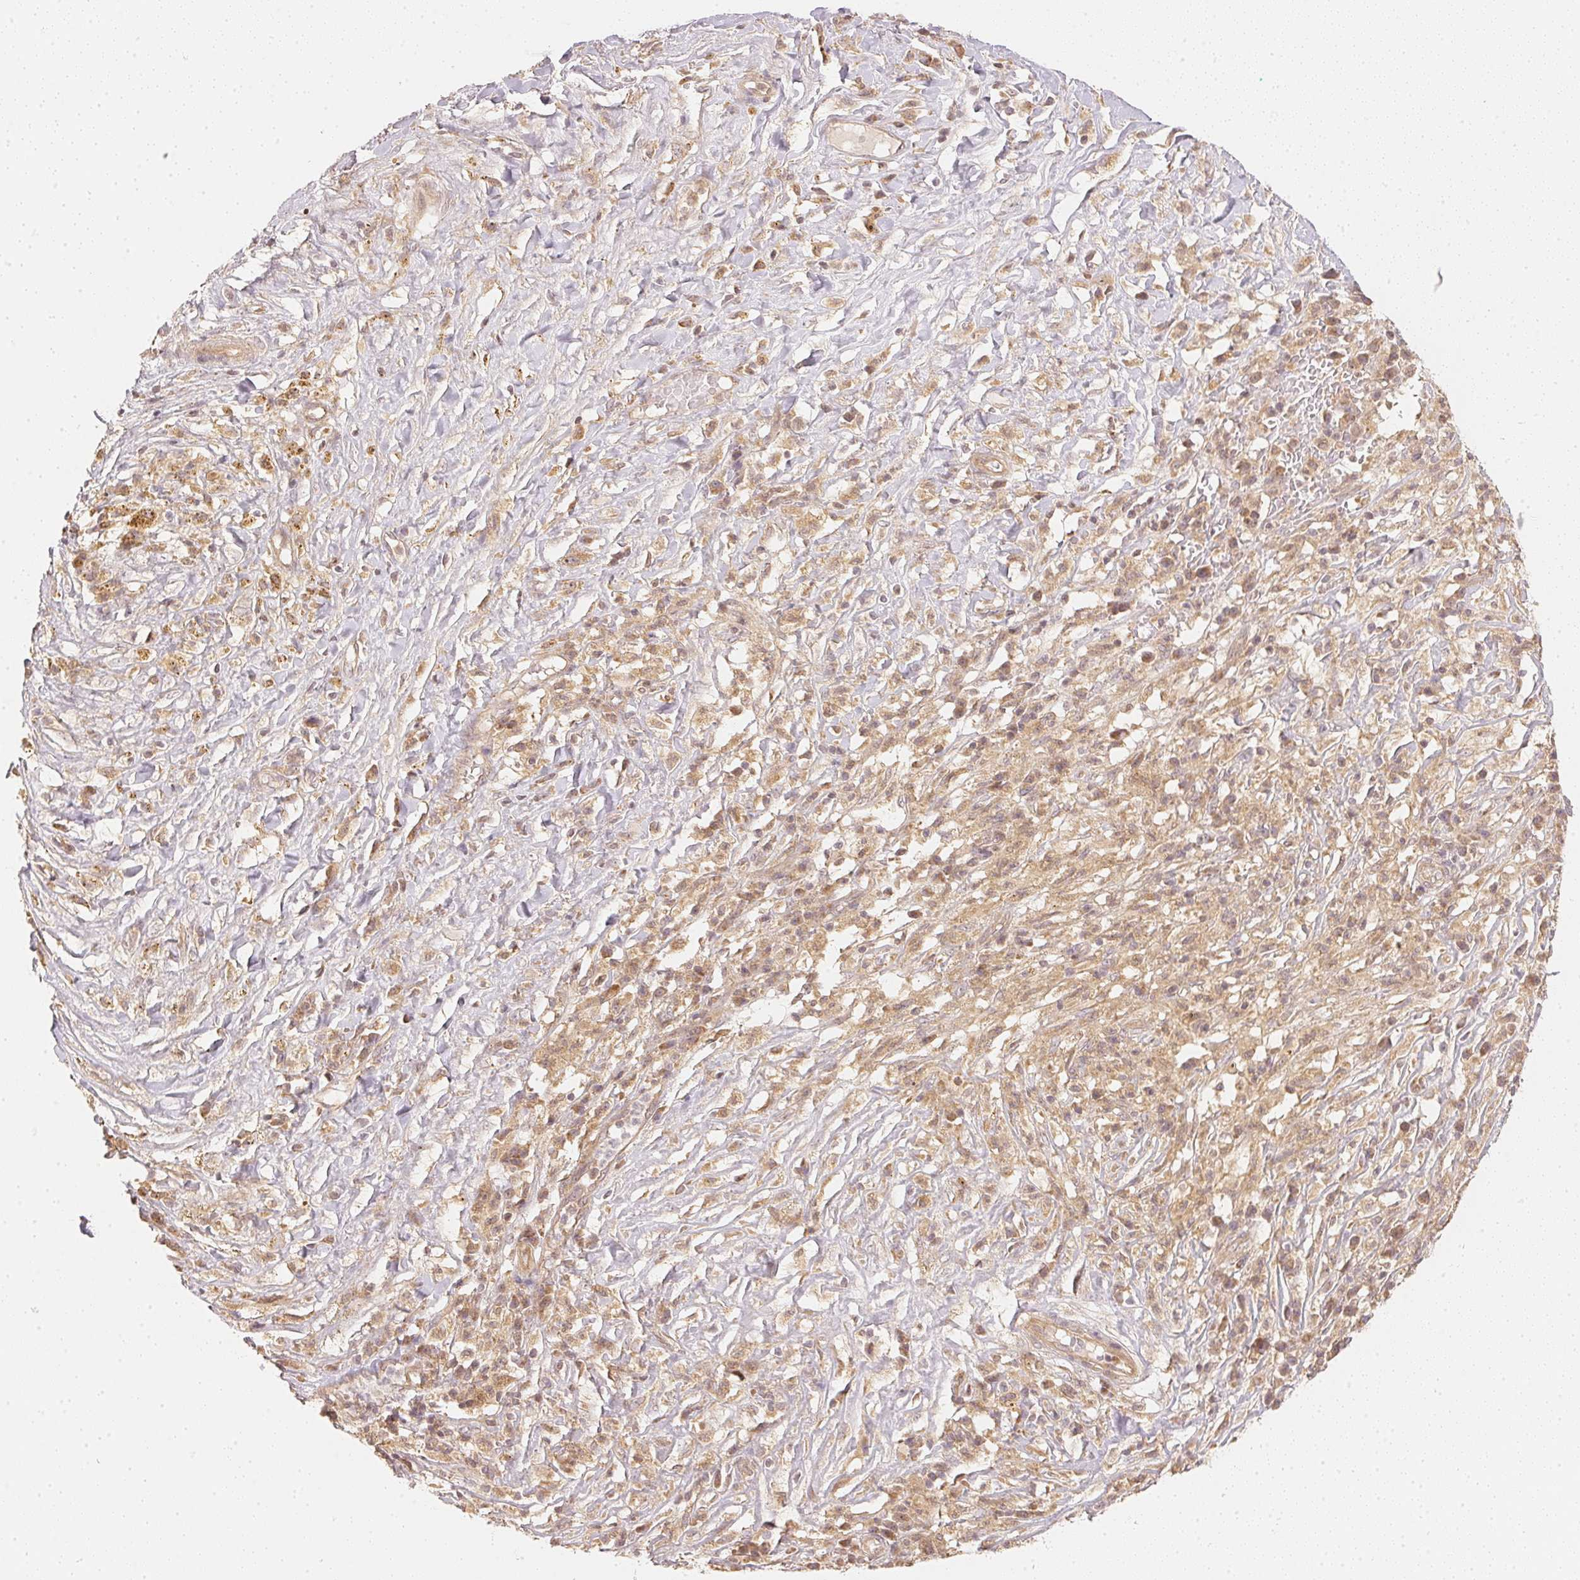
{"staining": {"intensity": "moderate", "quantity": ">75%", "location": "cytoplasmic/membranous"}, "tissue": "melanoma", "cell_type": "Tumor cells", "image_type": "cancer", "snomed": [{"axis": "morphology", "description": "Malignant melanoma, NOS"}, {"axis": "topography", "description": "Skin"}], "caption": "DAB (3,3'-diaminobenzidine) immunohistochemical staining of human melanoma shows moderate cytoplasmic/membranous protein expression in about >75% of tumor cells.", "gene": "WDR54", "patient": {"sex": "female", "age": 91}}